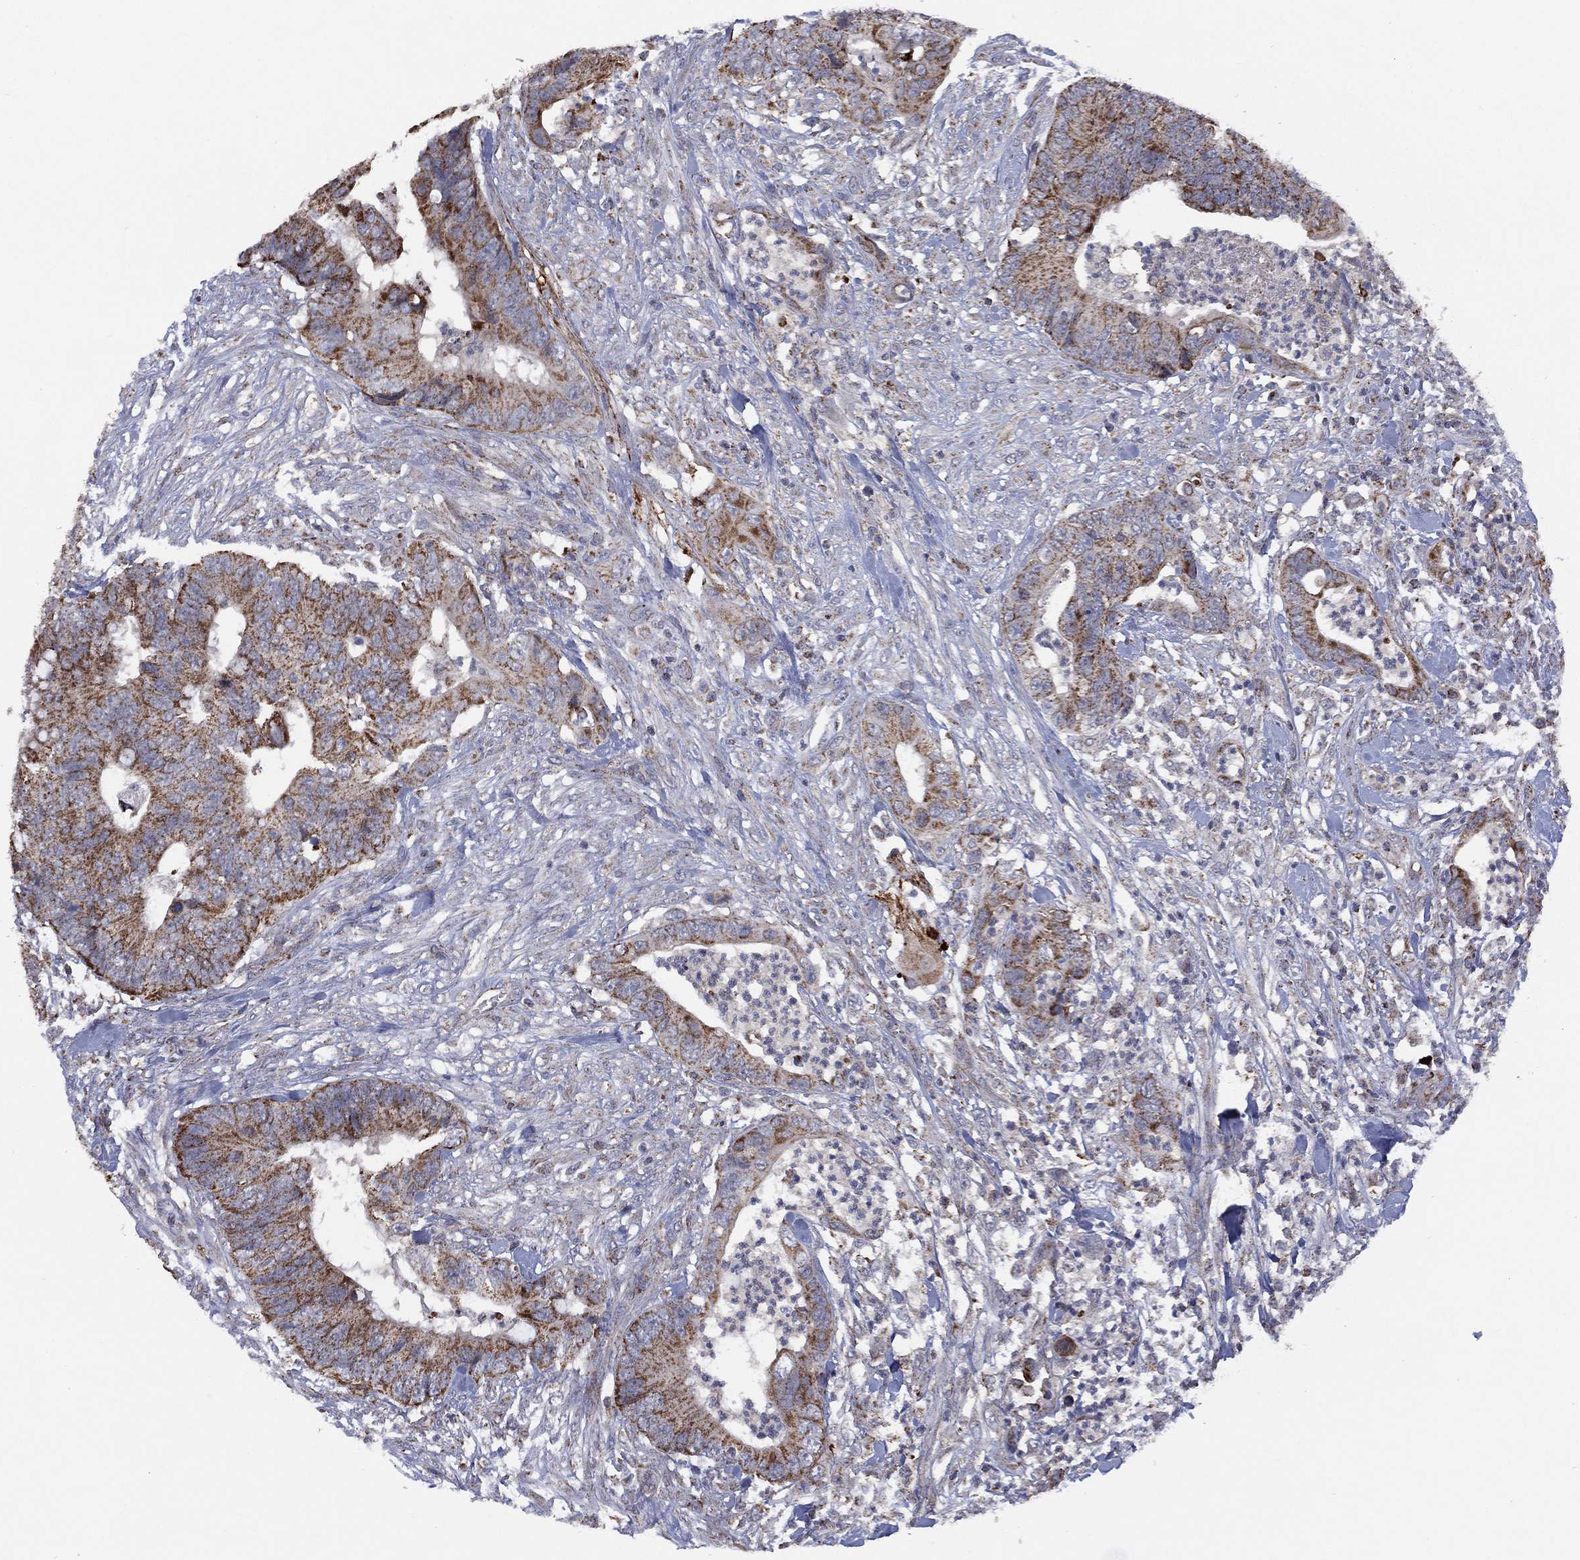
{"staining": {"intensity": "strong", "quantity": "25%-75%", "location": "cytoplasmic/membranous"}, "tissue": "colorectal cancer", "cell_type": "Tumor cells", "image_type": "cancer", "snomed": [{"axis": "morphology", "description": "Adenocarcinoma, NOS"}, {"axis": "topography", "description": "Colon"}], "caption": "Adenocarcinoma (colorectal) stained with a brown dye exhibits strong cytoplasmic/membranous positive positivity in approximately 25%-75% of tumor cells.", "gene": "PPP2R5A", "patient": {"sex": "male", "age": 84}}